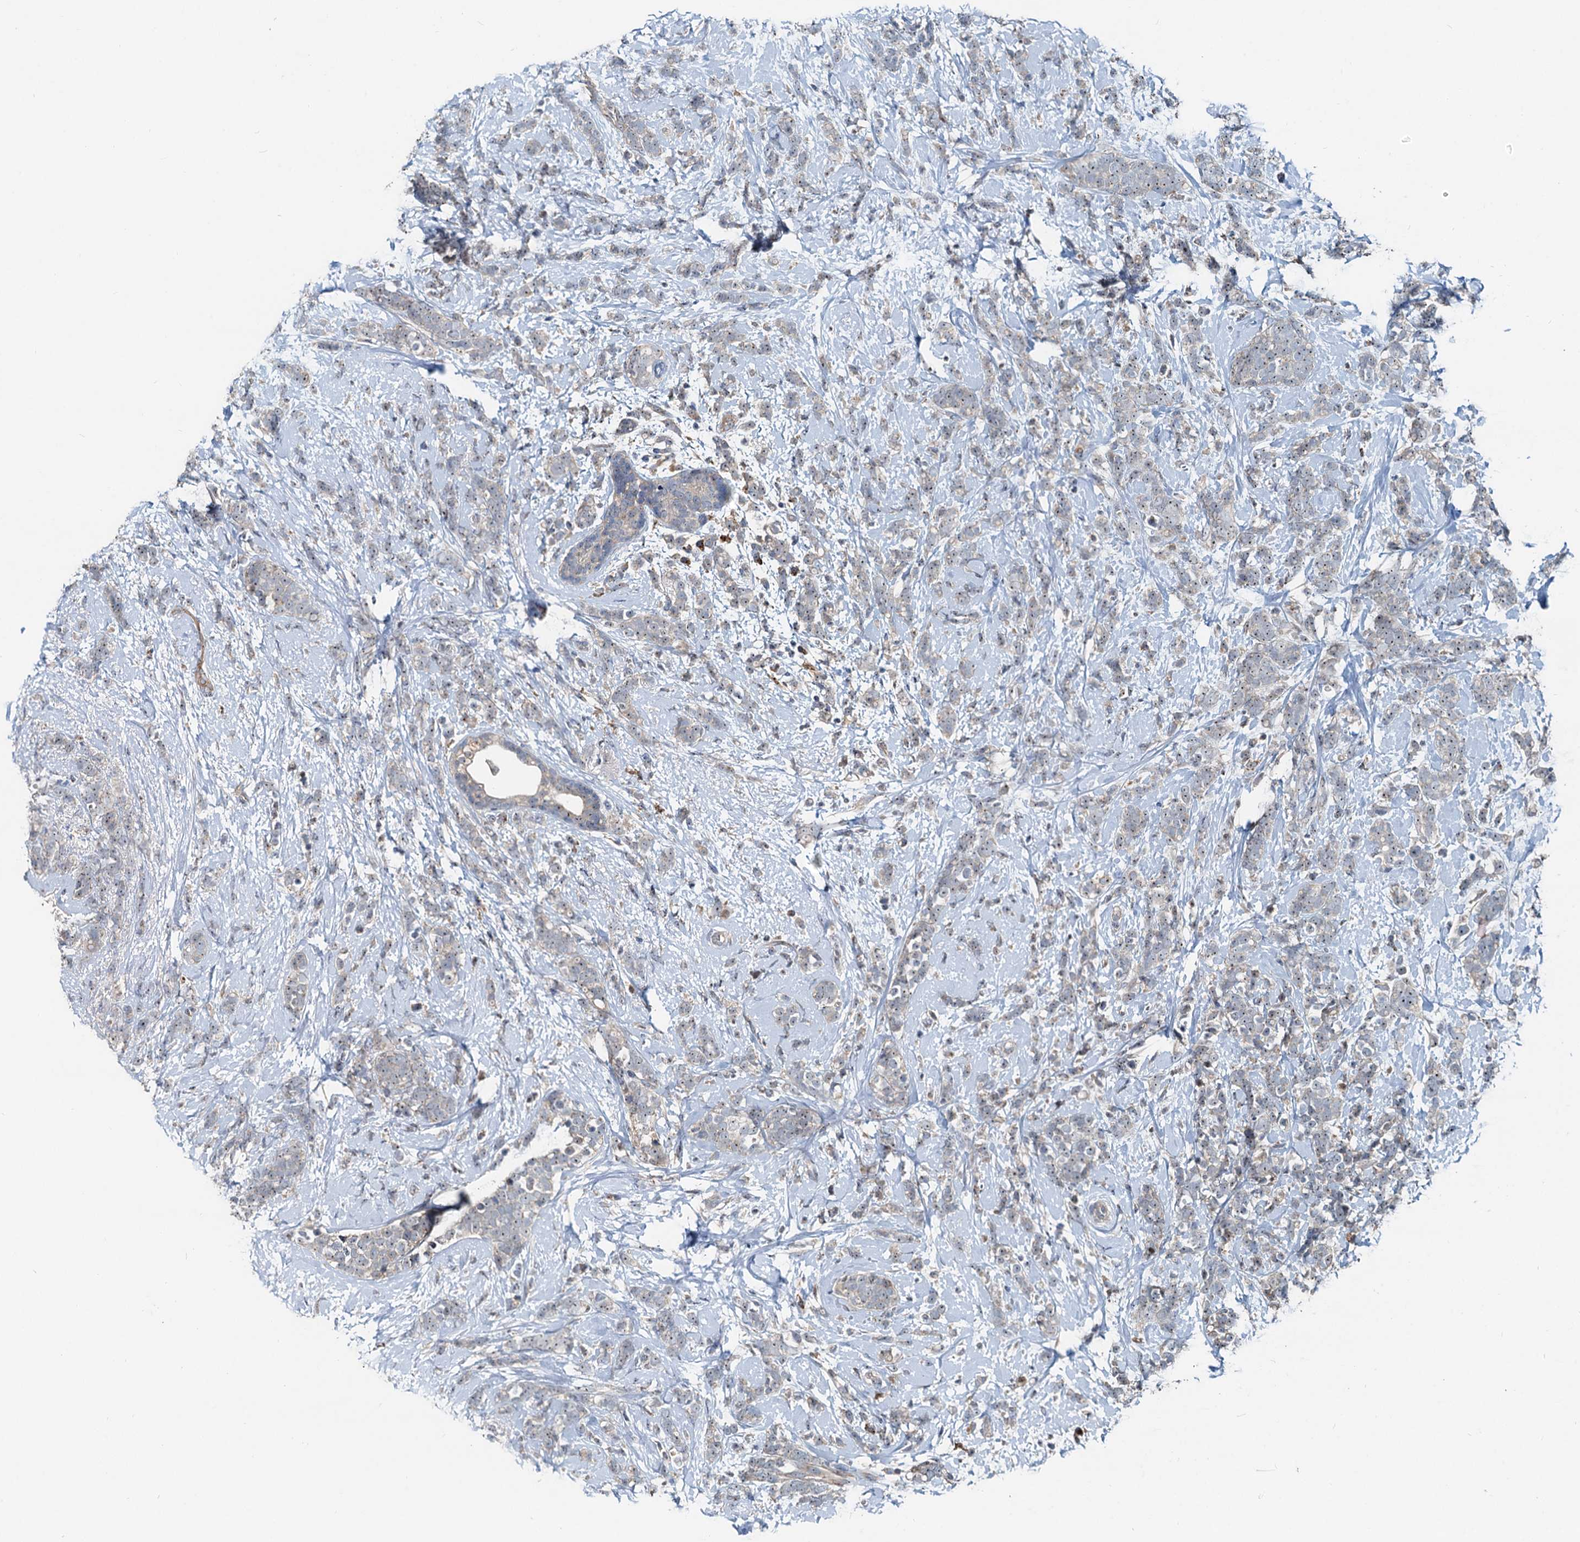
{"staining": {"intensity": "negative", "quantity": "none", "location": "none"}, "tissue": "breast cancer", "cell_type": "Tumor cells", "image_type": "cancer", "snomed": [{"axis": "morphology", "description": "Lobular carcinoma"}, {"axis": "topography", "description": "Breast"}], "caption": "High magnification brightfield microscopy of breast cancer (lobular carcinoma) stained with DAB (brown) and counterstained with hematoxylin (blue): tumor cells show no significant expression.", "gene": "RGS7BP", "patient": {"sex": "female", "age": 58}}